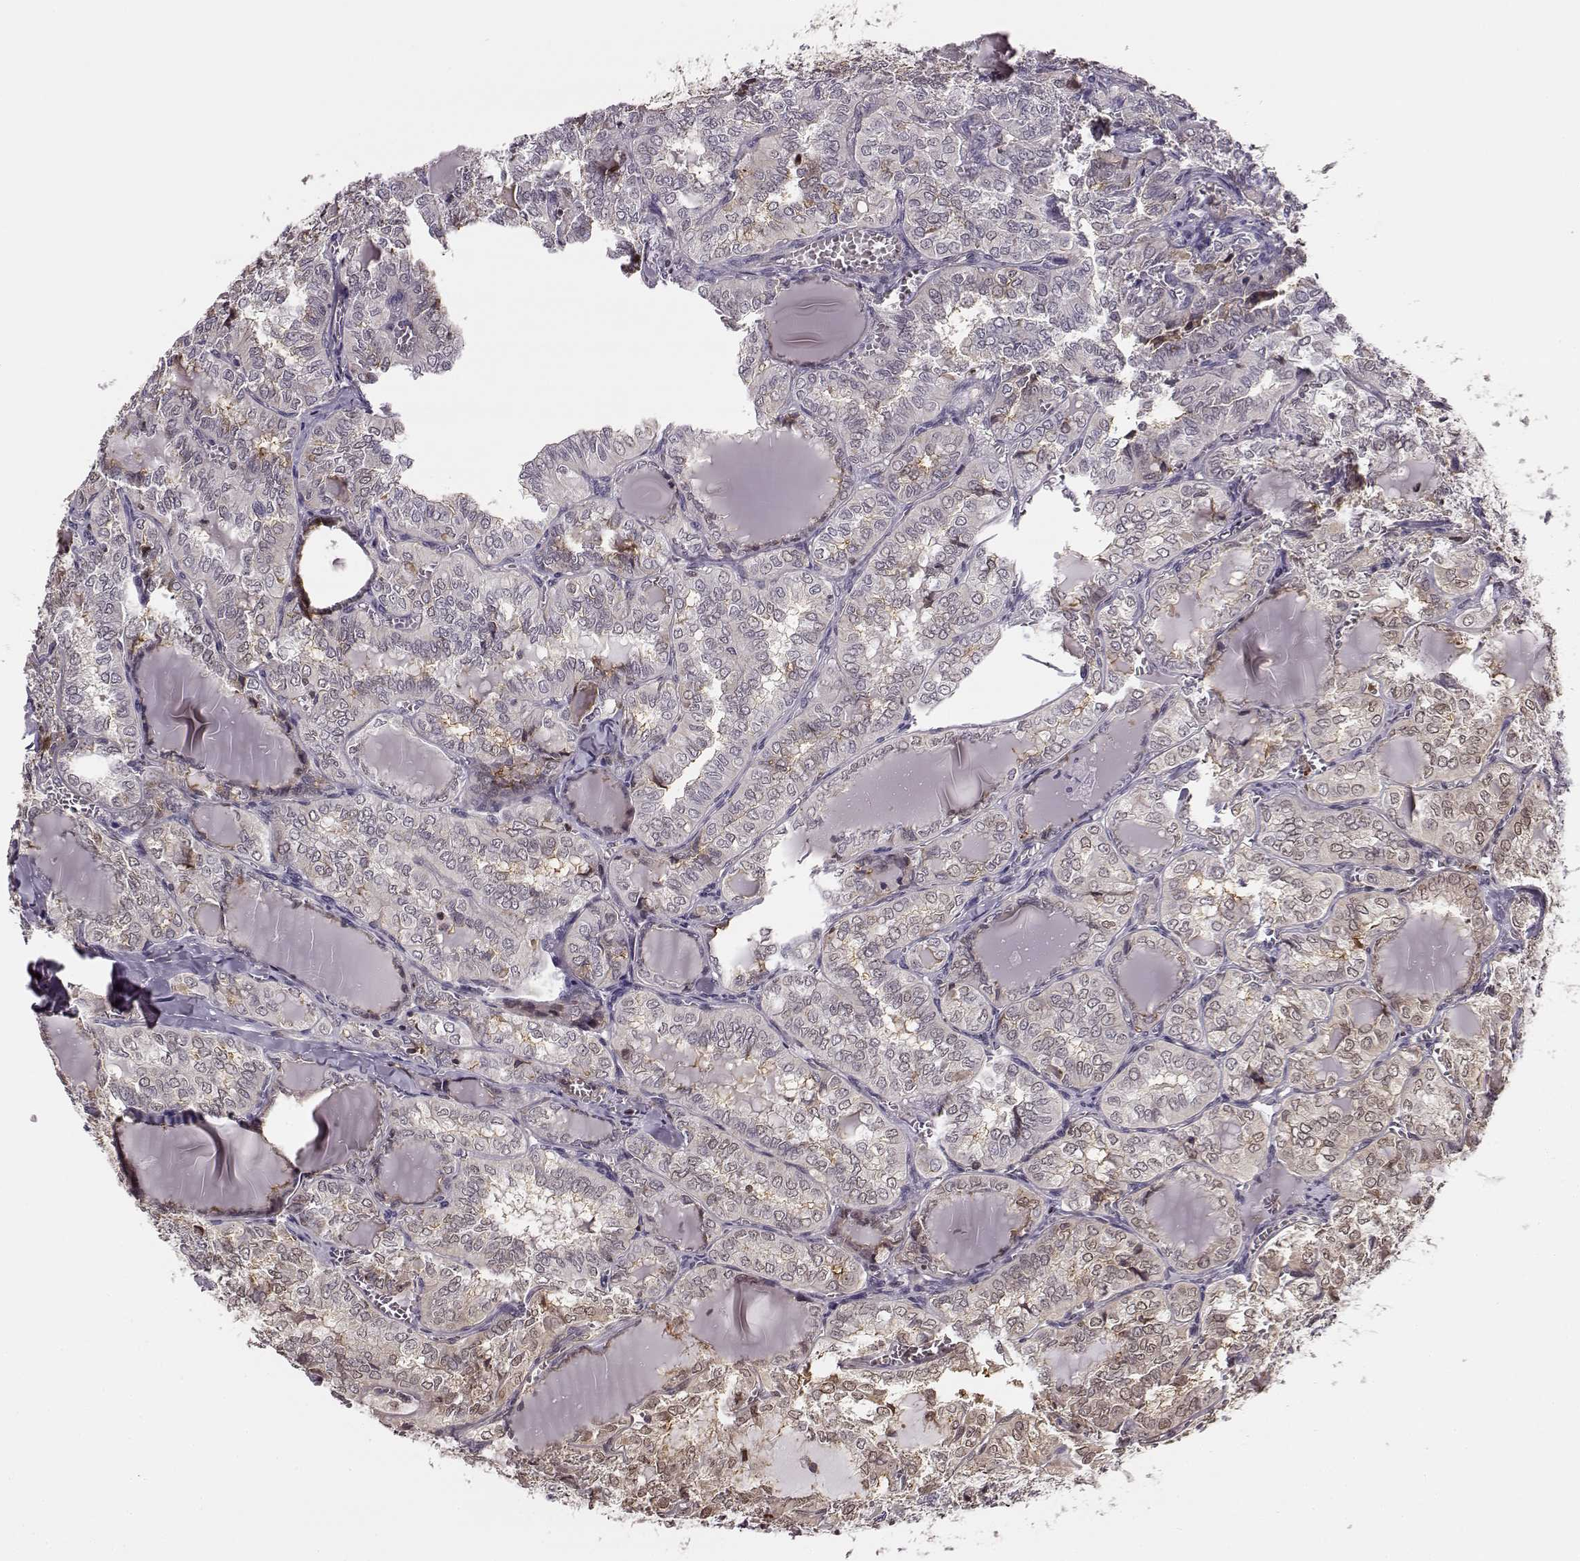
{"staining": {"intensity": "weak", "quantity": "<25%", "location": "cytoplasmic/membranous"}, "tissue": "thyroid cancer", "cell_type": "Tumor cells", "image_type": "cancer", "snomed": [{"axis": "morphology", "description": "Papillary adenocarcinoma, NOS"}, {"axis": "topography", "description": "Thyroid gland"}], "caption": "IHC histopathology image of thyroid cancer stained for a protein (brown), which exhibits no staining in tumor cells. Nuclei are stained in blue.", "gene": "MFSD1", "patient": {"sex": "female", "age": 41}}